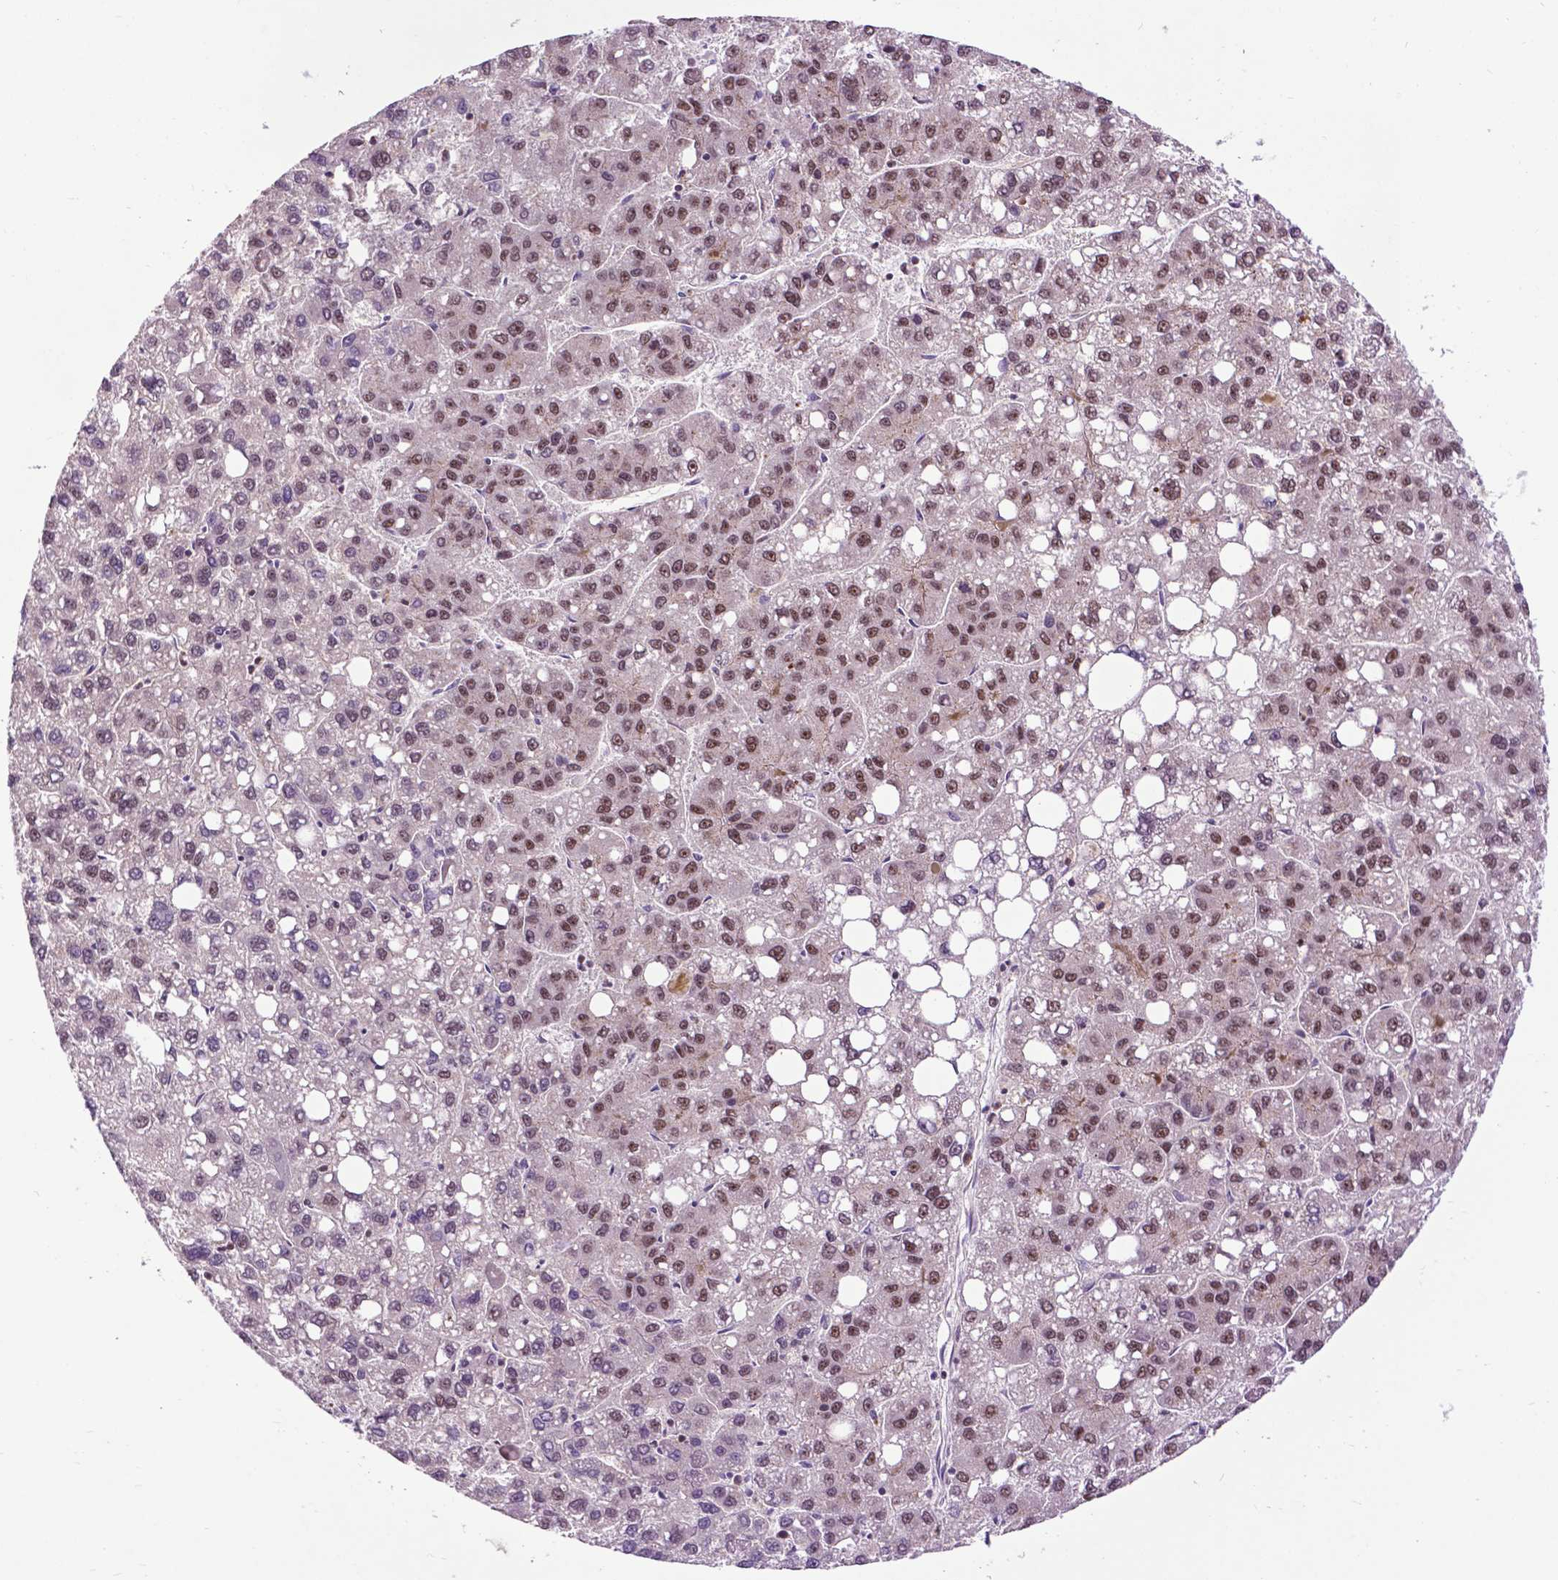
{"staining": {"intensity": "moderate", "quantity": "<25%", "location": "nuclear"}, "tissue": "liver cancer", "cell_type": "Tumor cells", "image_type": "cancer", "snomed": [{"axis": "morphology", "description": "Carcinoma, Hepatocellular, NOS"}, {"axis": "topography", "description": "Liver"}], "caption": "Moderate nuclear staining is identified in approximately <25% of tumor cells in liver hepatocellular carcinoma.", "gene": "EAF1", "patient": {"sex": "female", "age": 82}}